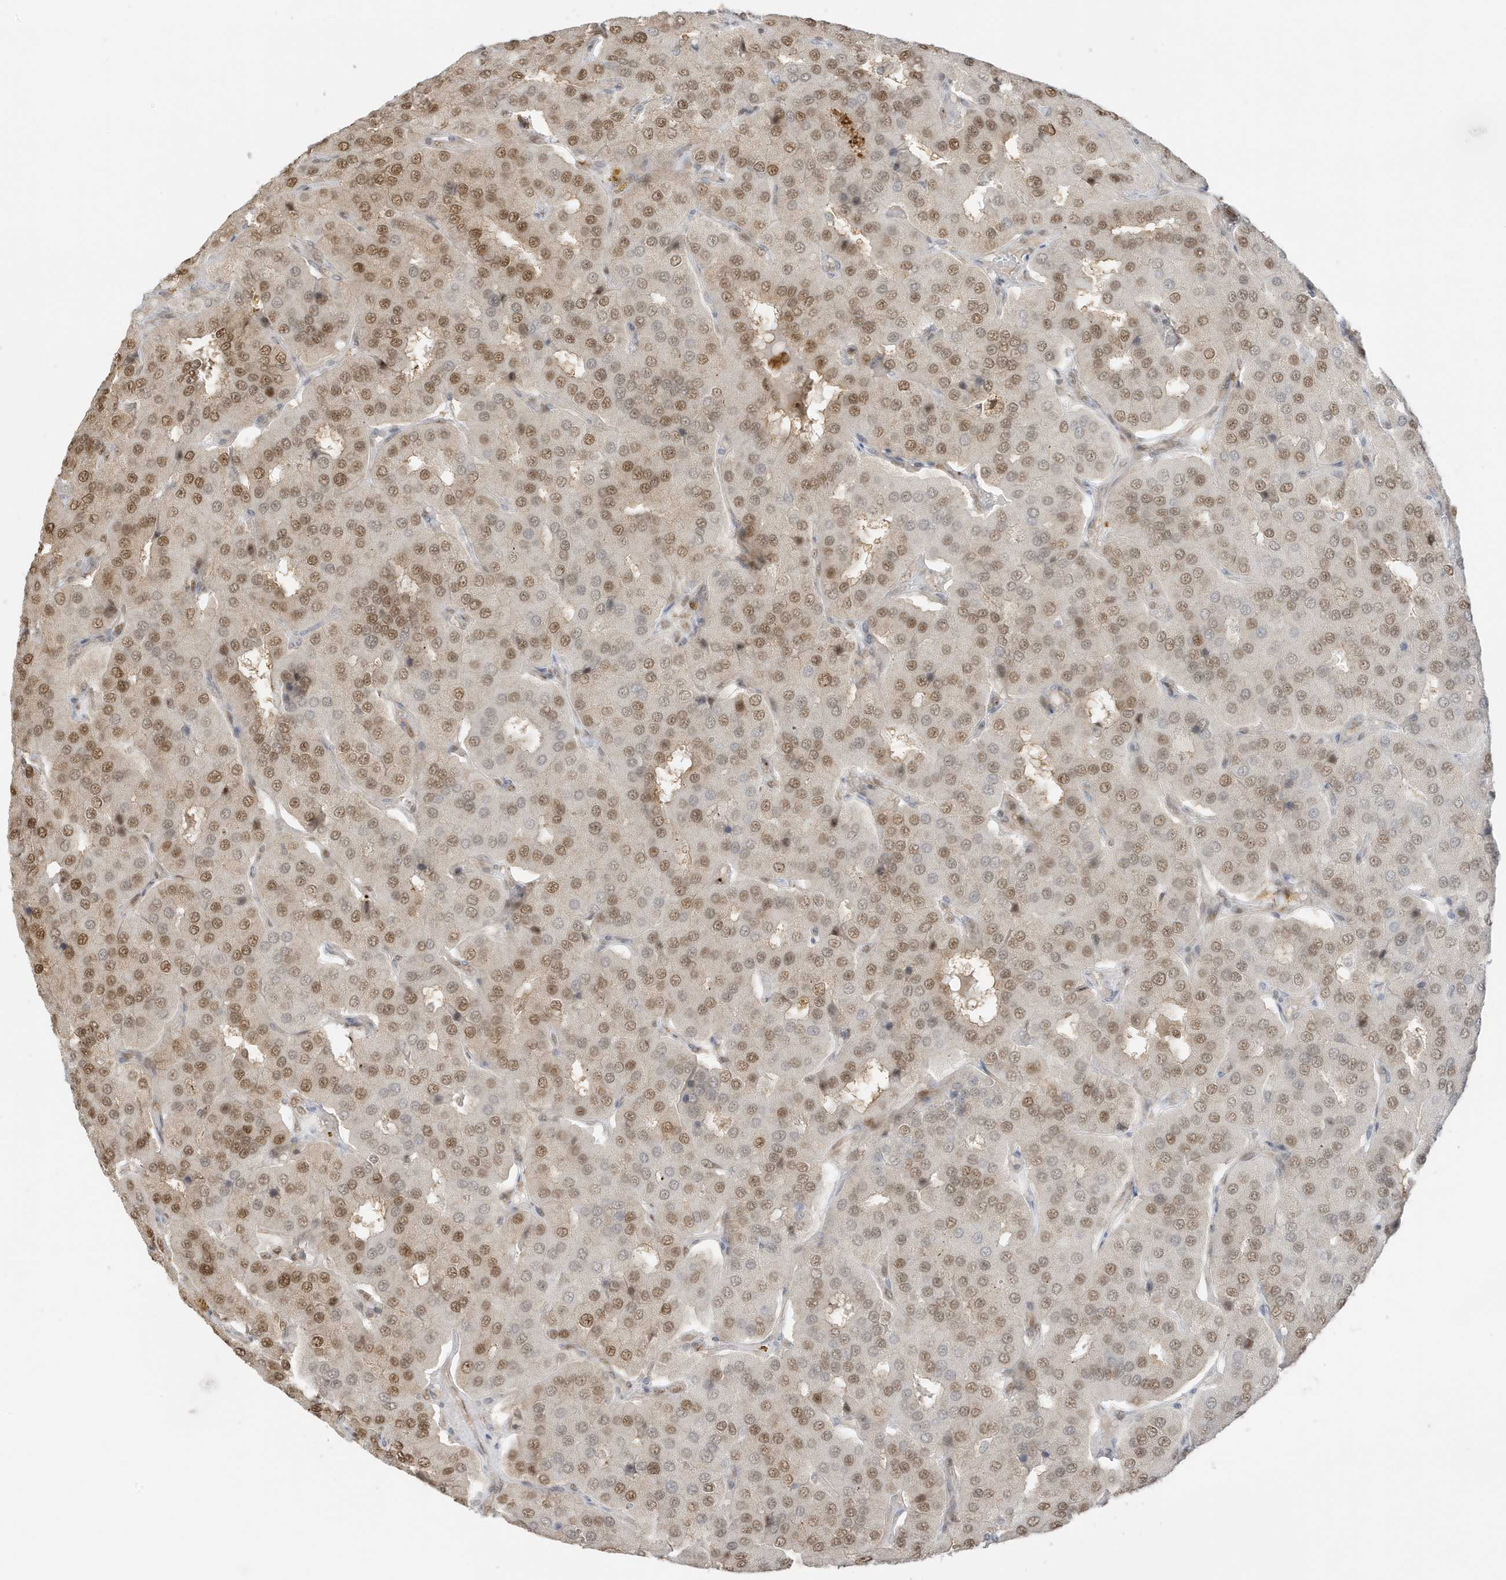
{"staining": {"intensity": "moderate", "quantity": ">75%", "location": "nuclear"}, "tissue": "parathyroid gland", "cell_type": "Glandular cells", "image_type": "normal", "snomed": [{"axis": "morphology", "description": "Normal tissue, NOS"}, {"axis": "morphology", "description": "Adenoma, NOS"}, {"axis": "topography", "description": "Parathyroid gland"}], "caption": "Human parathyroid gland stained with a brown dye displays moderate nuclear positive expression in approximately >75% of glandular cells.", "gene": "ZBTB41", "patient": {"sex": "female", "age": 86}}